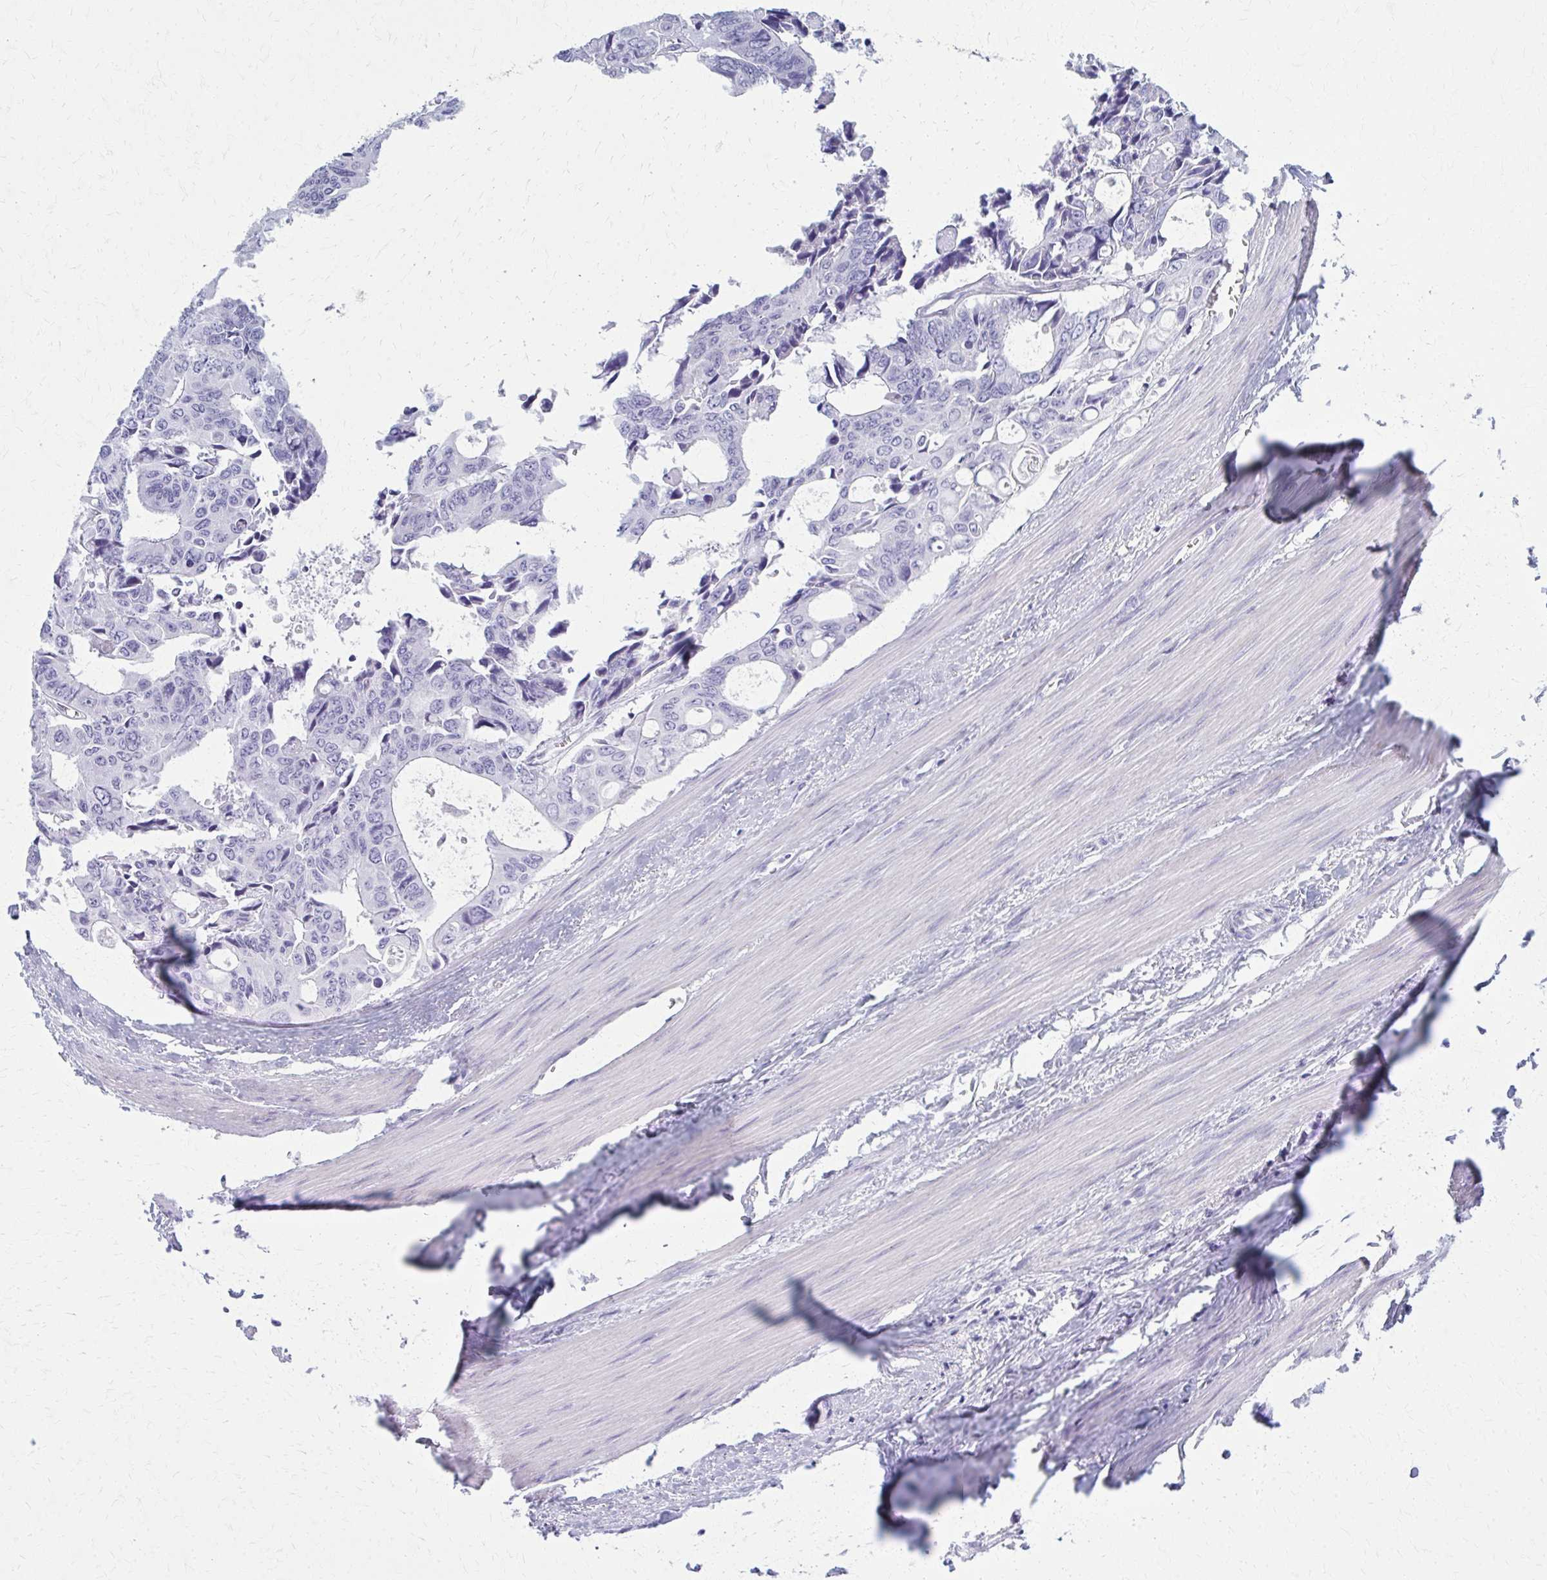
{"staining": {"intensity": "negative", "quantity": "none", "location": "none"}, "tissue": "colorectal cancer", "cell_type": "Tumor cells", "image_type": "cancer", "snomed": [{"axis": "morphology", "description": "Adenocarcinoma, NOS"}, {"axis": "topography", "description": "Rectum"}], "caption": "The histopathology image reveals no significant expression in tumor cells of adenocarcinoma (colorectal).", "gene": "MPLKIP", "patient": {"sex": "male", "age": 76}}